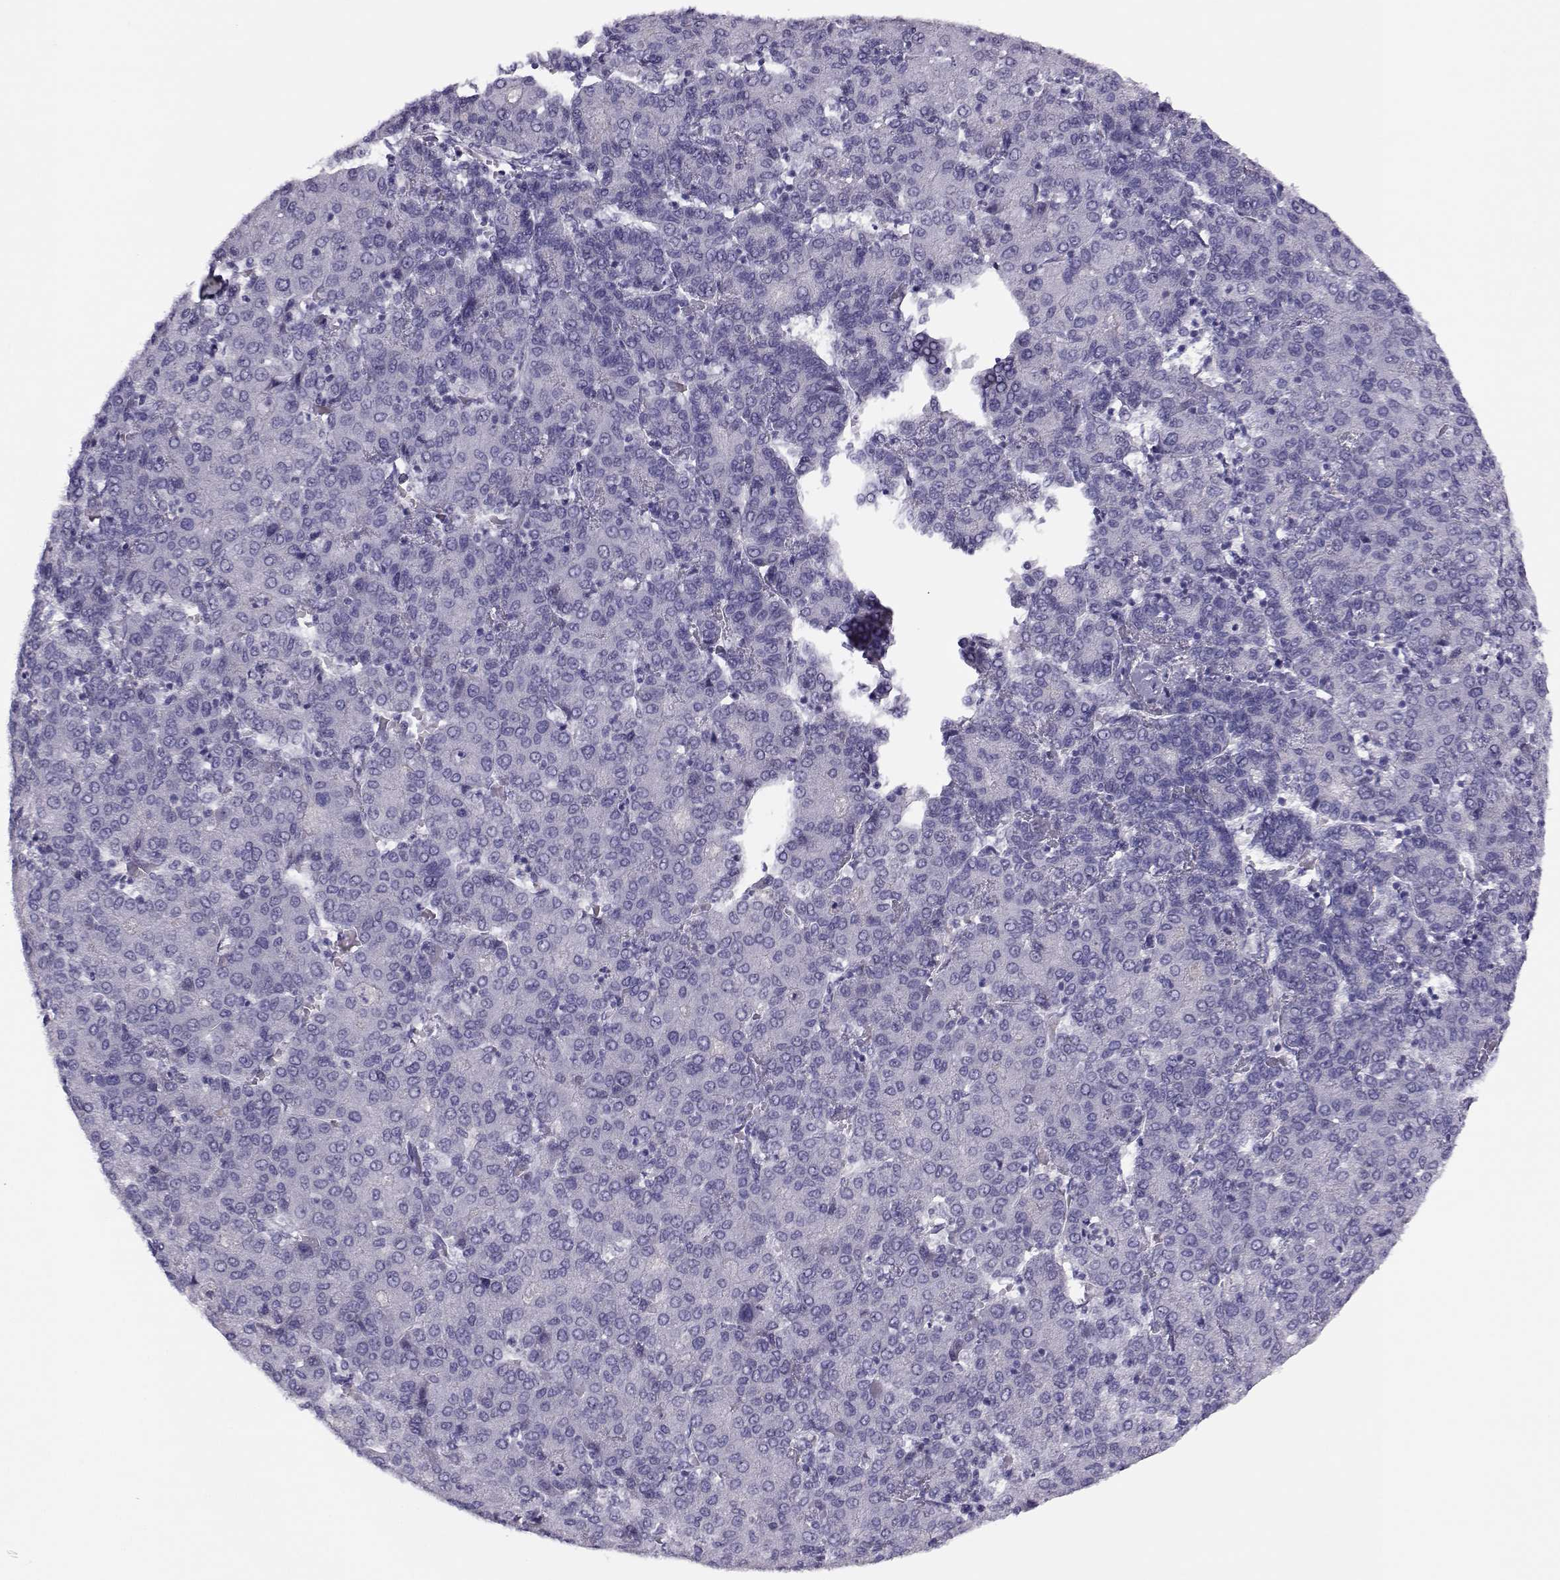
{"staining": {"intensity": "negative", "quantity": "none", "location": "none"}, "tissue": "liver cancer", "cell_type": "Tumor cells", "image_type": "cancer", "snomed": [{"axis": "morphology", "description": "Carcinoma, Hepatocellular, NOS"}, {"axis": "topography", "description": "Liver"}], "caption": "IHC of liver hepatocellular carcinoma shows no staining in tumor cells.", "gene": "CFAP77", "patient": {"sex": "male", "age": 65}}